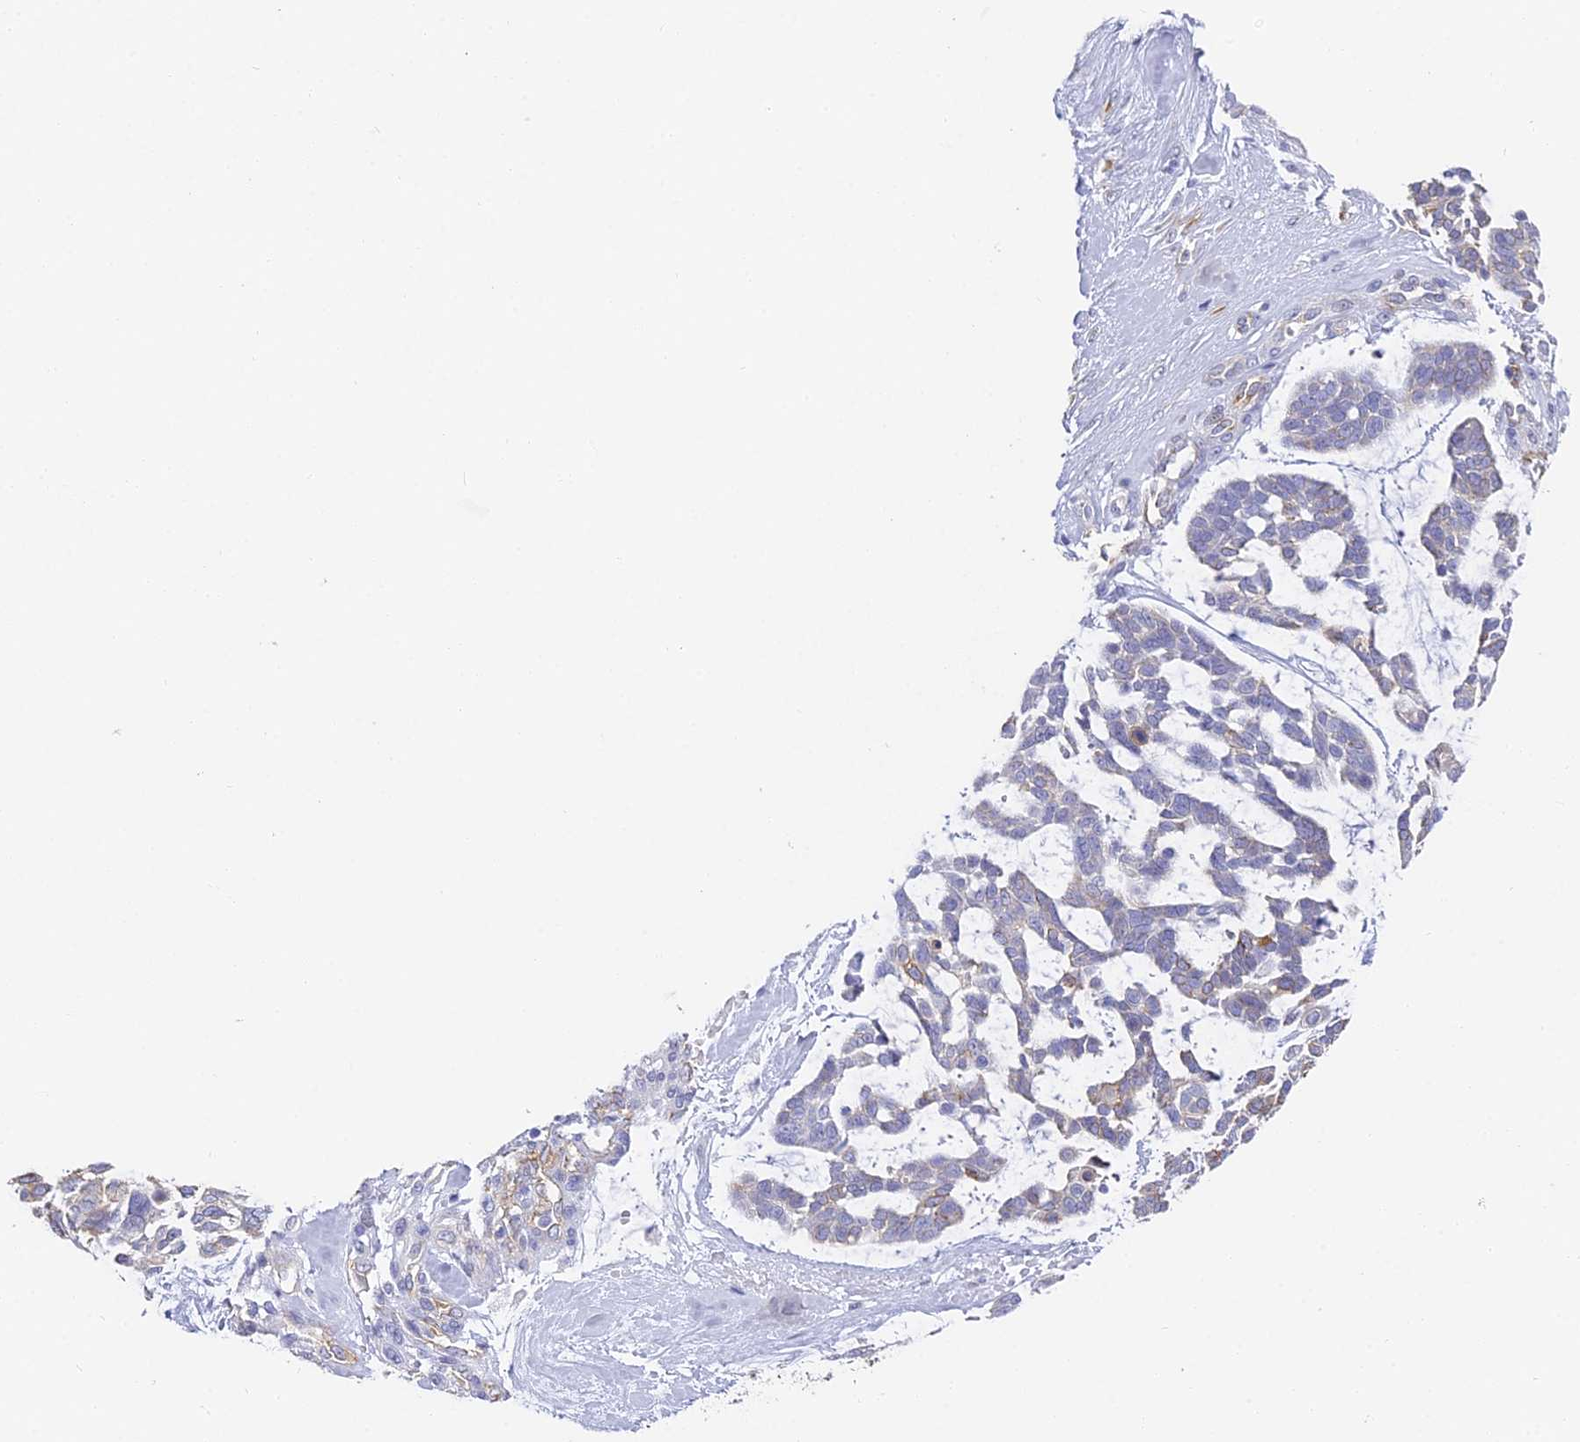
{"staining": {"intensity": "weak", "quantity": "25%-75%", "location": "cytoplasmic/membranous"}, "tissue": "skin cancer", "cell_type": "Tumor cells", "image_type": "cancer", "snomed": [{"axis": "morphology", "description": "Basal cell carcinoma"}, {"axis": "topography", "description": "Skin"}], "caption": "Protein analysis of skin basal cell carcinoma tissue exhibits weak cytoplasmic/membranous positivity in approximately 25%-75% of tumor cells.", "gene": "GJA1", "patient": {"sex": "male", "age": 88}}